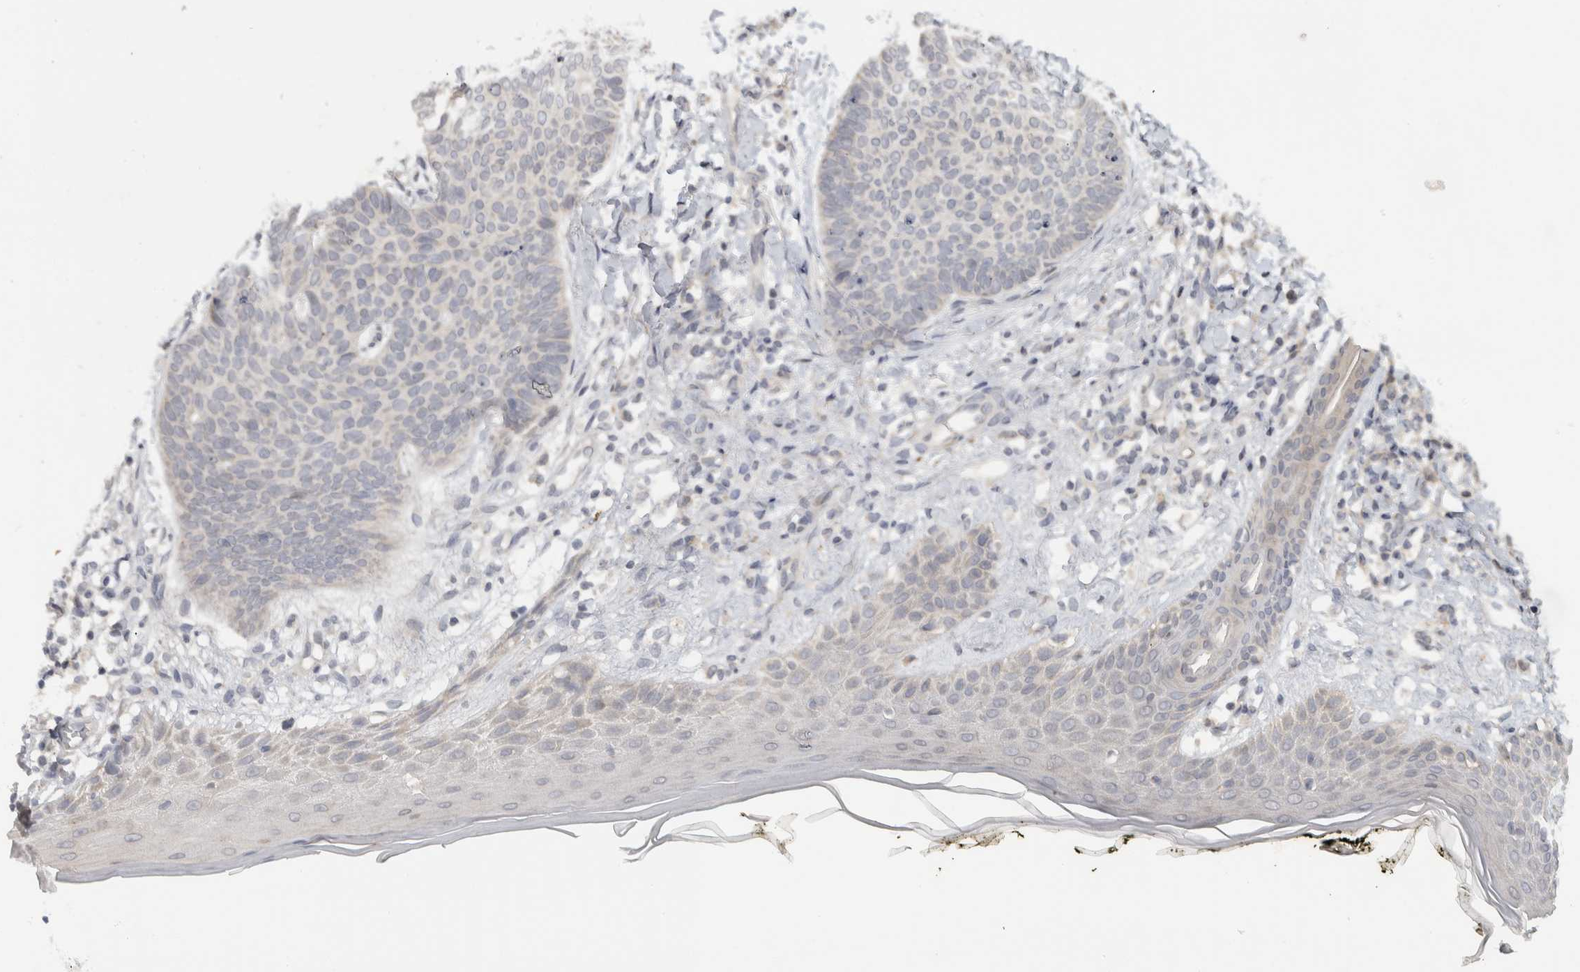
{"staining": {"intensity": "negative", "quantity": "none", "location": "none"}, "tissue": "skin cancer", "cell_type": "Tumor cells", "image_type": "cancer", "snomed": [{"axis": "morphology", "description": "Normal tissue, NOS"}, {"axis": "morphology", "description": "Basal cell carcinoma"}, {"axis": "topography", "description": "Skin"}], "caption": "High power microscopy micrograph of an IHC photomicrograph of basal cell carcinoma (skin), revealing no significant positivity in tumor cells. (DAB immunohistochemistry, high magnification).", "gene": "AFP", "patient": {"sex": "male", "age": 50}}